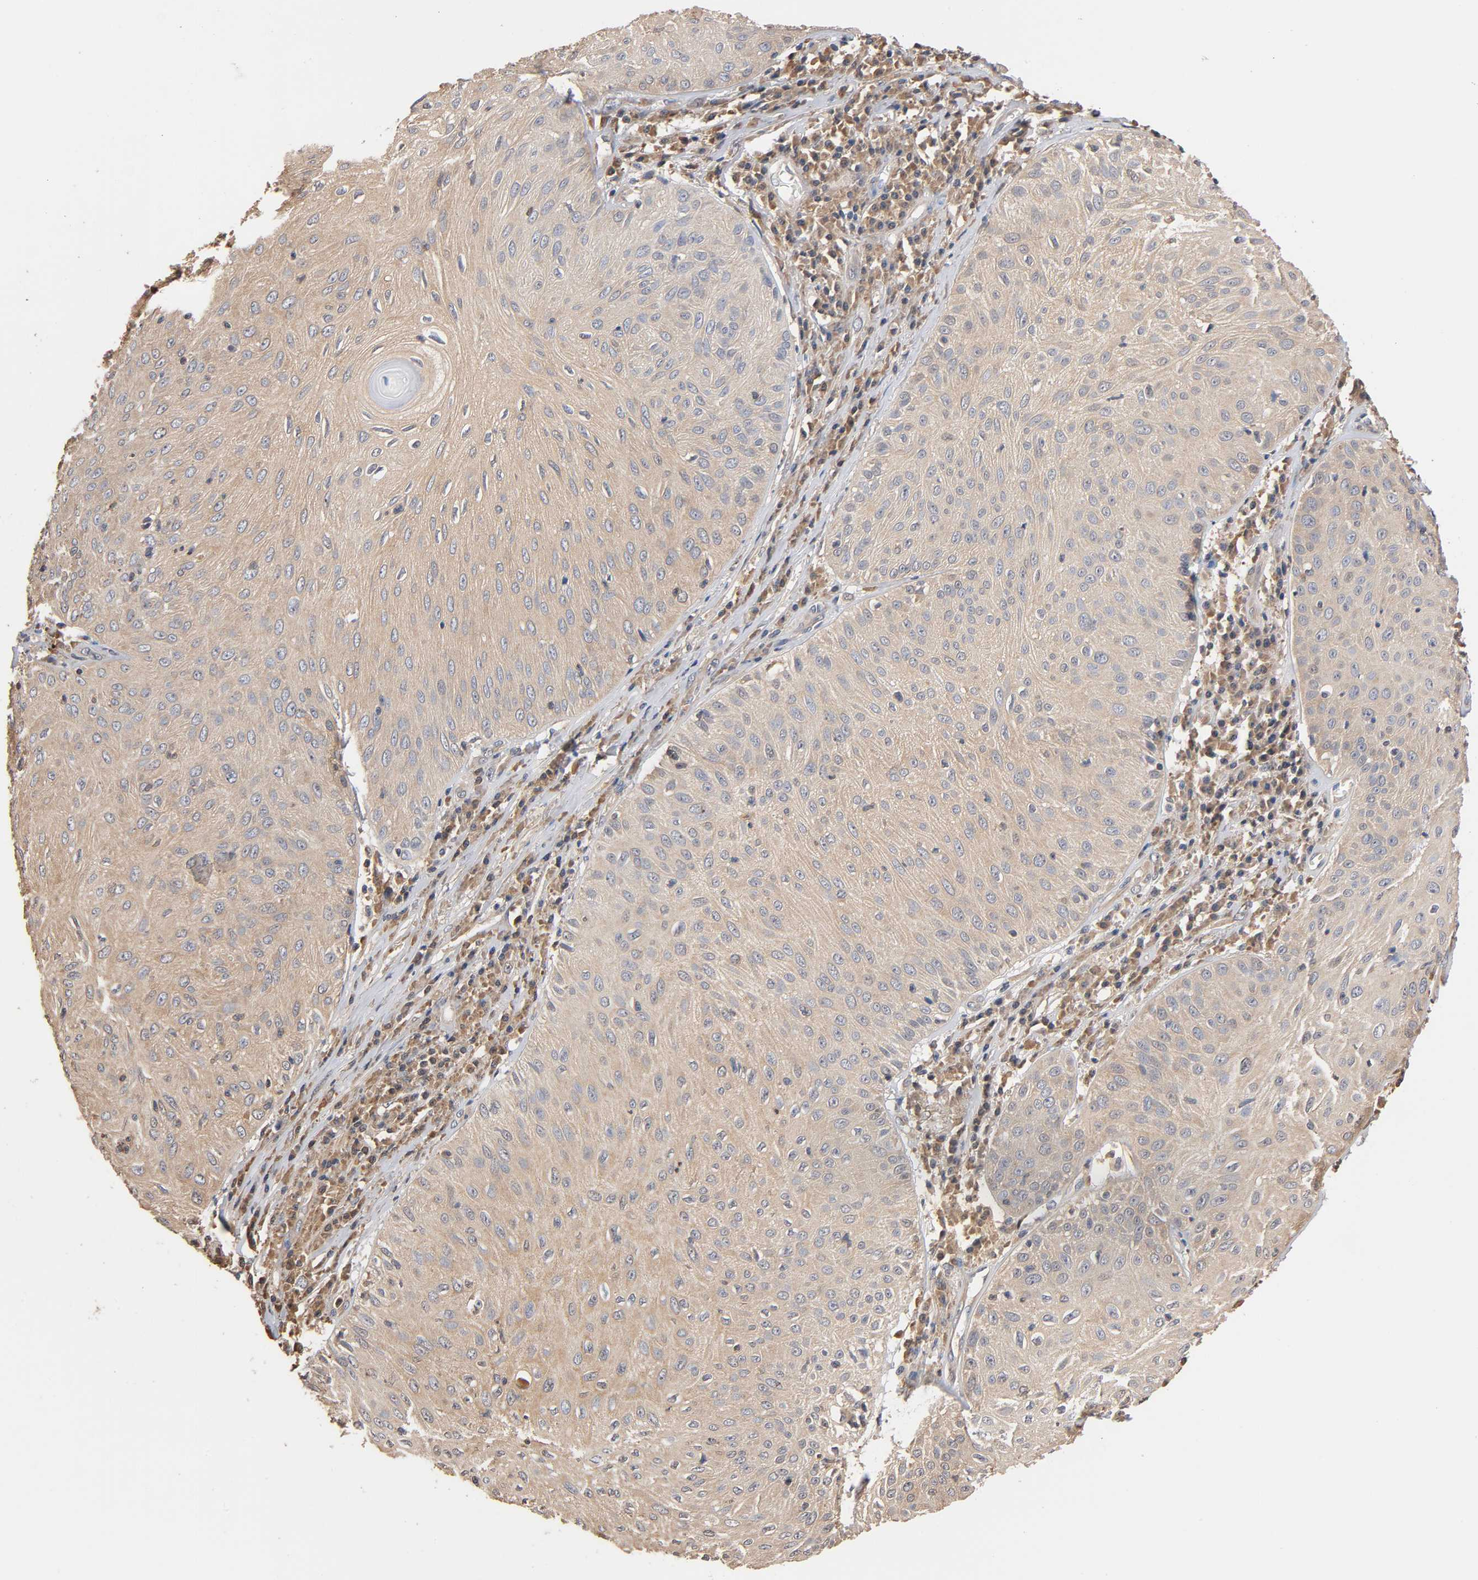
{"staining": {"intensity": "weak", "quantity": ">75%", "location": "cytoplasmic/membranous"}, "tissue": "skin cancer", "cell_type": "Tumor cells", "image_type": "cancer", "snomed": [{"axis": "morphology", "description": "Squamous cell carcinoma, NOS"}, {"axis": "topography", "description": "Skin"}], "caption": "Tumor cells display weak cytoplasmic/membranous staining in approximately >75% of cells in skin squamous cell carcinoma.", "gene": "ALDOA", "patient": {"sex": "male", "age": 65}}